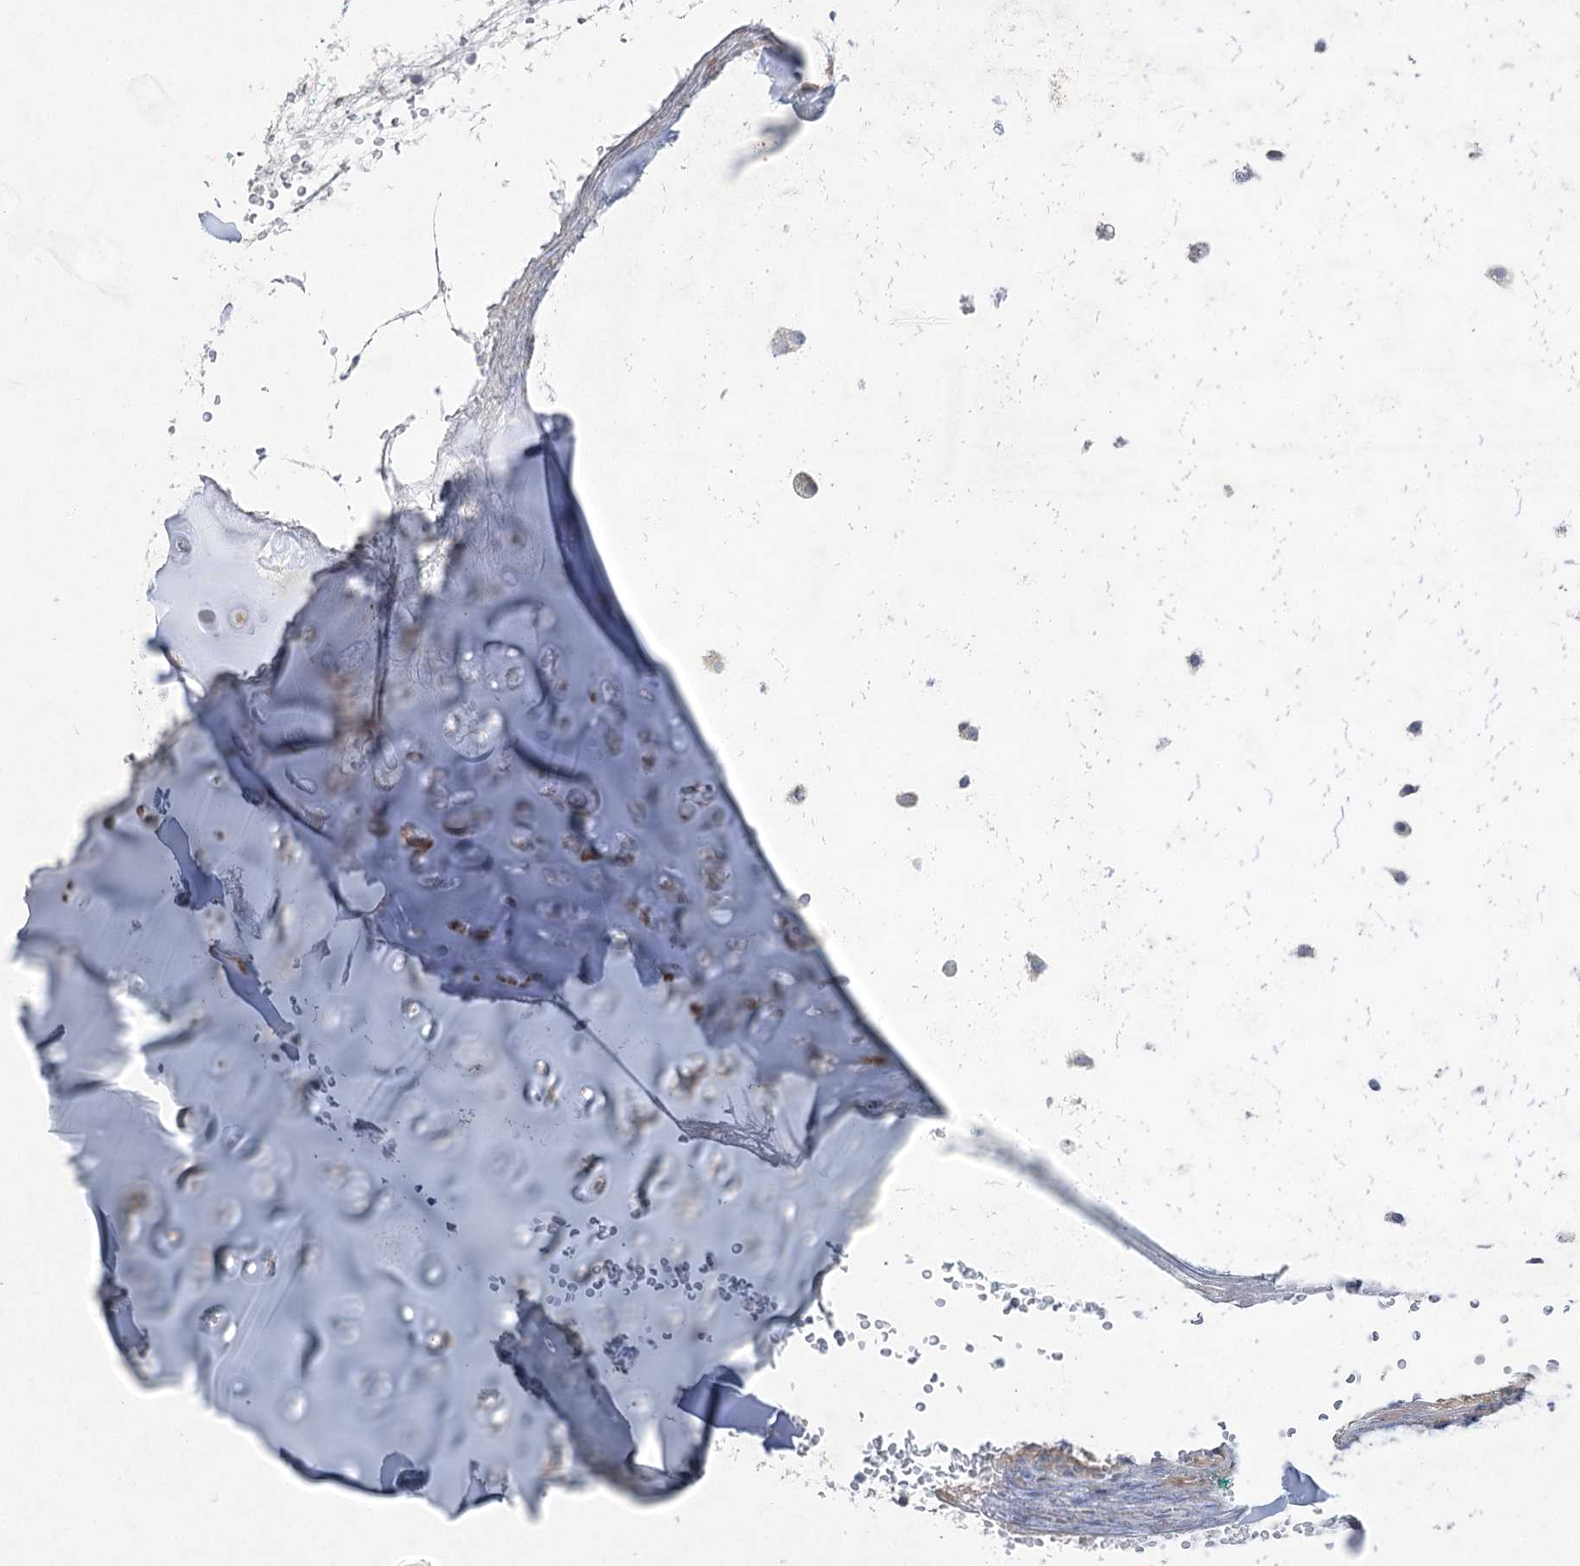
{"staining": {"intensity": "weak", "quantity": ">75%", "location": "cytoplasmic/membranous"}, "tissue": "adipose tissue", "cell_type": "Adipocytes", "image_type": "normal", "snomed": [{"axis": "morphology", "description": "Normal tissue, NOS"}, {"axis": "morphology", "description": "Basal cell carcinoma"}, {"axis": "topography", "description": "Cartilage tissue"}, {"axis": "topography", "description": "Nasopharynx"}, {"axis": "topography", "description": "Oral tissue"}], "caption": "Human adipose tissue stained with a brown dye displays weak cytoplasmic/membranous positive expression in about >75% of adipocytes.", "gene": "SCN11A", "patient": {"sex": "female", "age": 77}}